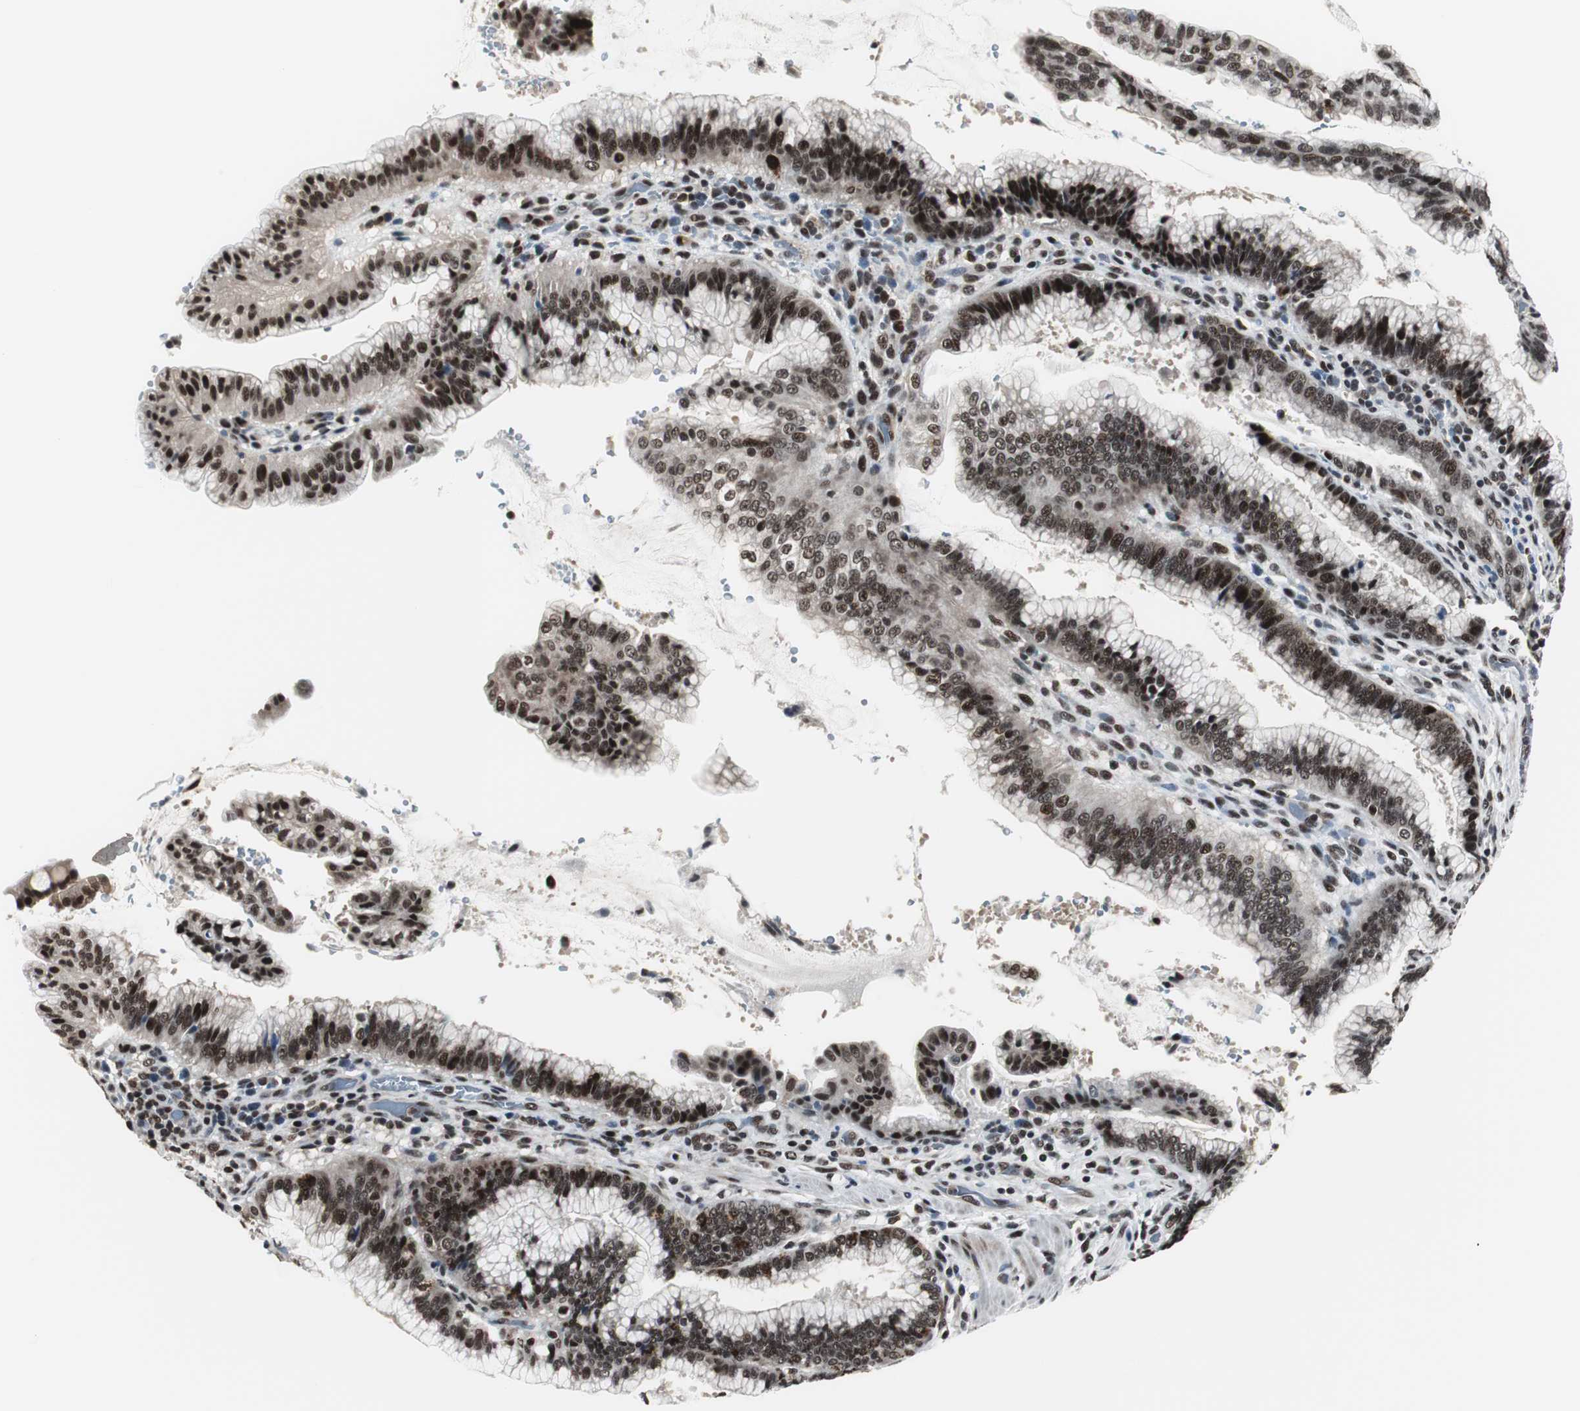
{"staining": {"intensity": "strong", "quantity": ">75%", "location": "nuclear"}, "tissue": "pancreatic cancer", "cell_type": "Tumor cells", "image_type": "cancer", "snomed": [{"axis": "morphology", "description": "Adenocarcinoma, NOS"}, {"axis": "topography", "description": "Pancreas"}], "caption": "Adenocarcinoma (pancreatic) tissue exhibits strong nuclear expression in about >75% of tumor cells, visualized by immunohistochemistry.", "gene": "CDK9", "patient": {"sex": "female", "age": 64}}